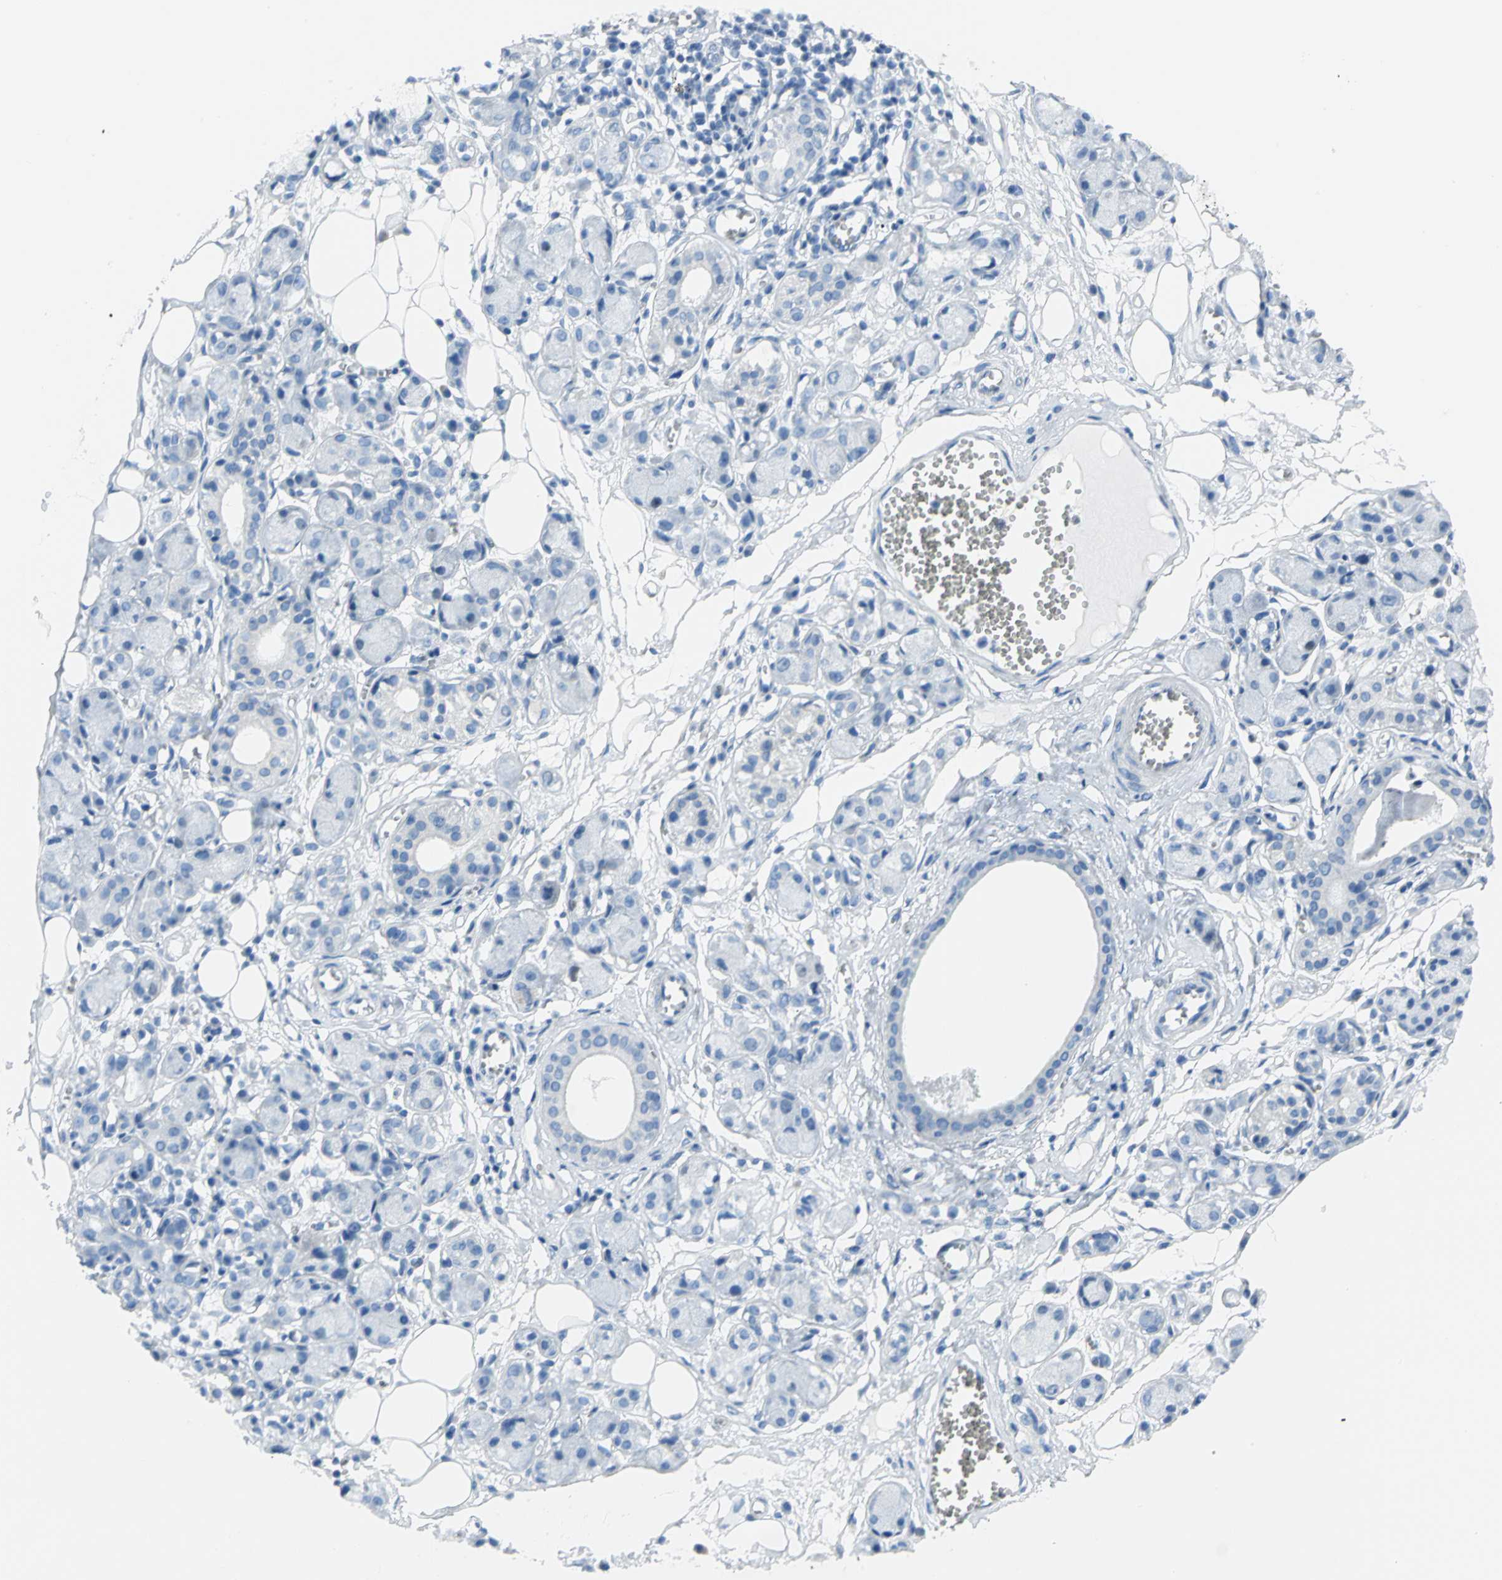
{"staining": {"intensity": "negative", "quantity": "none", "location": "none"}, "tissue": "adipose tissue", "cell_type": "Adipocytes", "image_type": "normal", "snomed": [{"axis": "morphology", "description": "Normal tissue, NOS"}, {"axis": "morphology", "description": "Inflammation, NOS"}, {"axis": "topography", "description": "Vascular tissue"}, {"axis": "topography", "description": "Salivary gland"}], "caption": "High power microscopy photomicrograph of an immunohistochemistry (IHC) image of normal adipose tissue, revealing no significant staining in adipocytes.", "gene": "MCM3", "patient": {"sex": "female", "age": 75}}